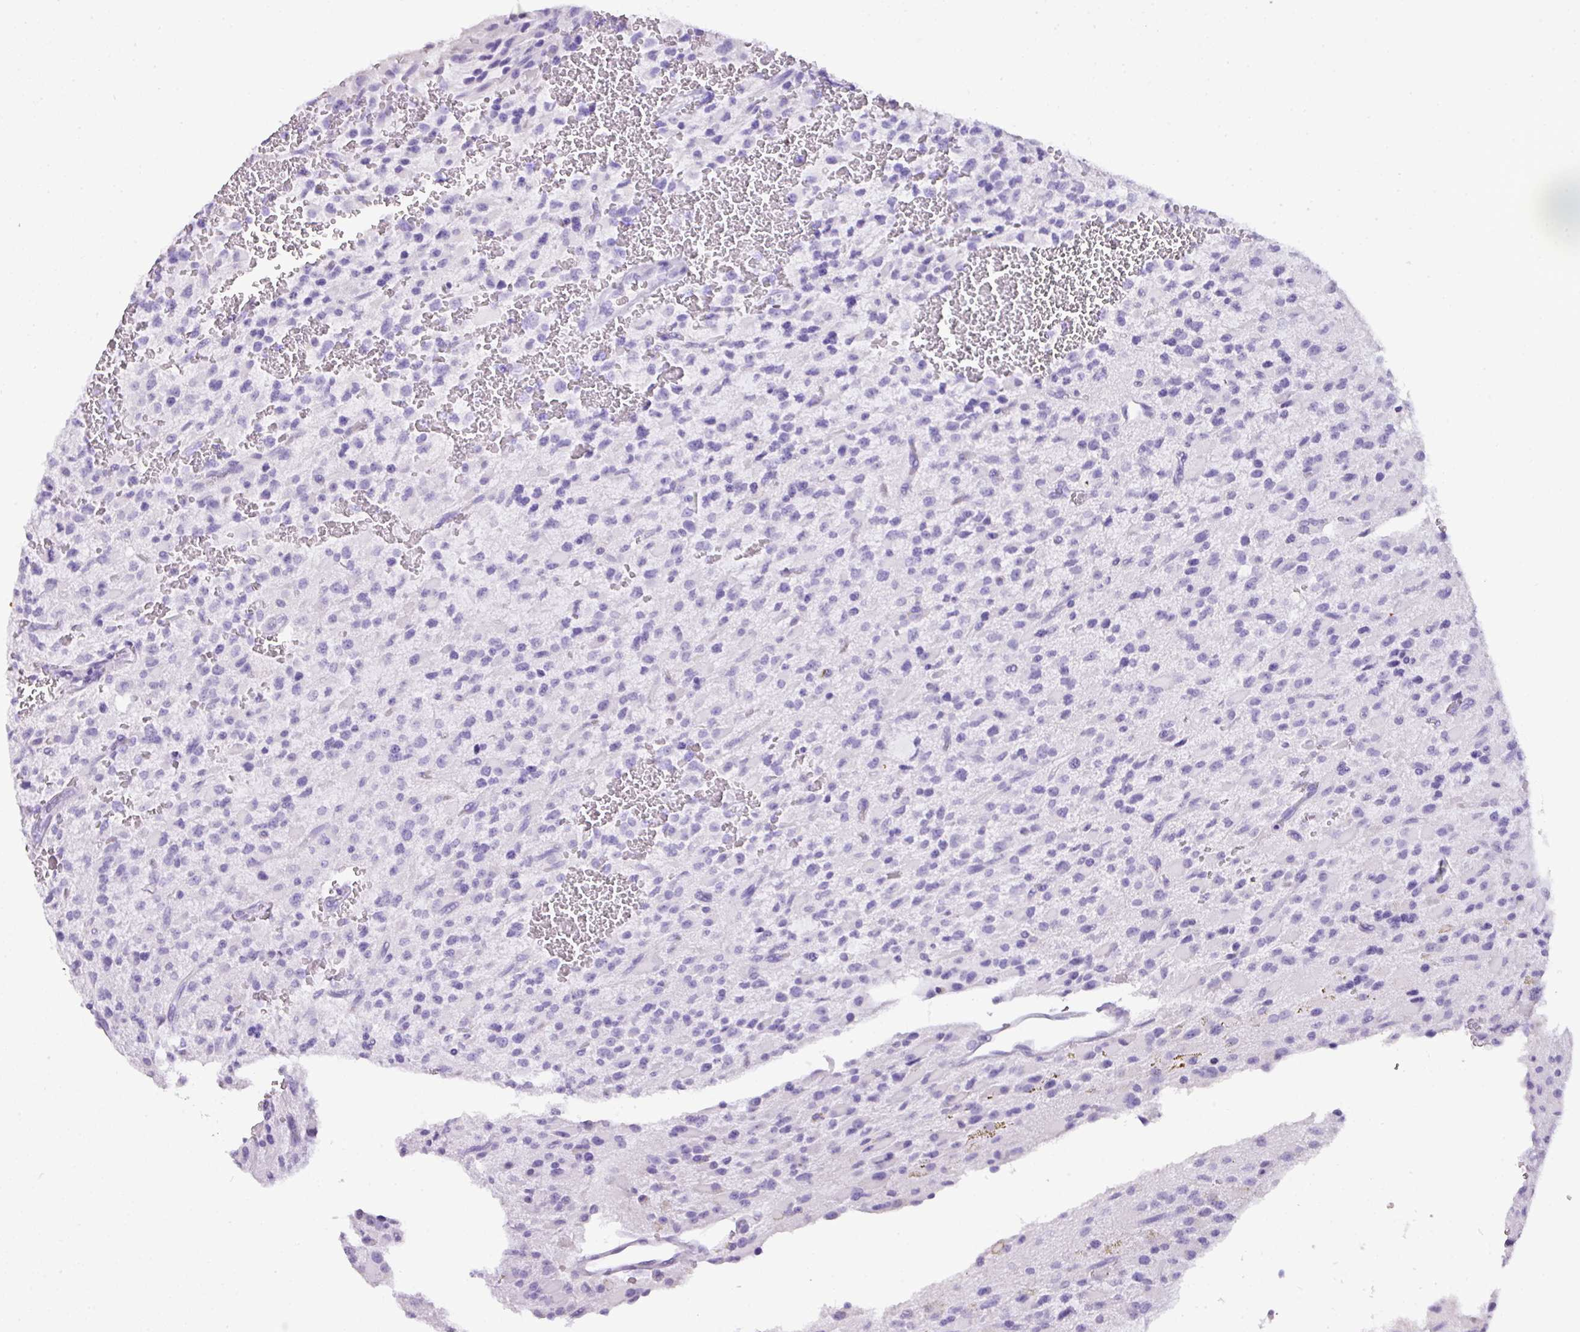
{"staining": {"intensity": "negative", "quantity": "none", "location": "none"}, "tissue": "glioma", "cell_type": "Tumor cells", "image_type": "cancer", "snomed": [{"axis": "morphology", "description": "Glioma, malignant, High grade"}, {"axis": "topography", "description": "Brain"}], "caption": "Image shows no protein expression in tumor cells of malignant glioma (high-grade) tissue.", "gene": "TNP1", "patient": {"sex": "male", "age": 34}}